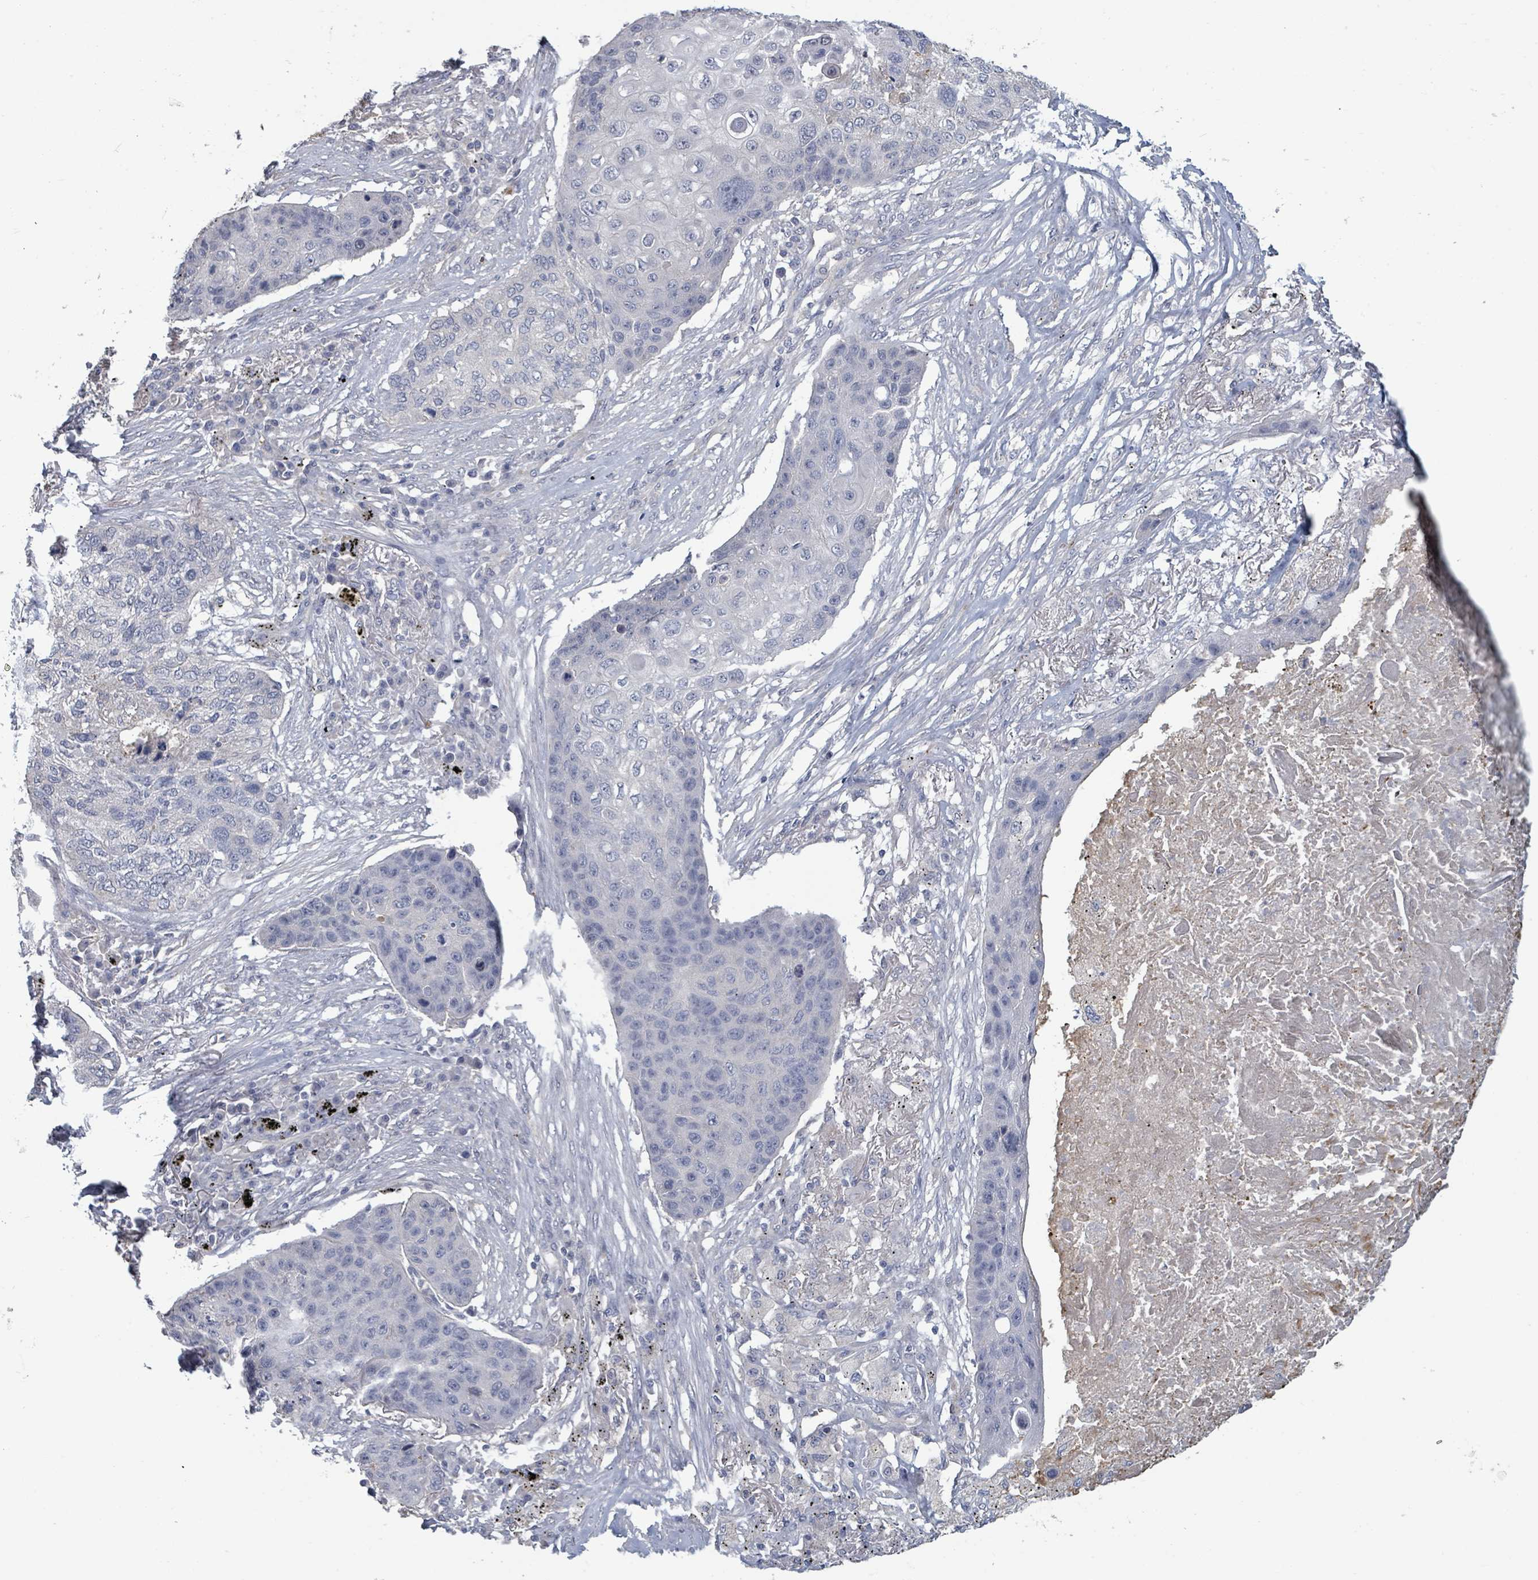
{"staining": {"intensity": "negative", "quantity": "none", "location": "none"}, "tissue": "lung cancer", "cell_type": "Tumor cells", "image_type": "cancer", "snomed": [{"axis": "morphology", "description": "Squamous cell carcinoma, NOS"}, {"axis": "topography", "description": "Lung"}], "caption": "This histopathology image is of lung squamous cell carcinoma stained with immunohistochemistry (IHC) to label a protein in brown with the nuclei are counter-stained blue. There is no positivity in tumor cells.", "gene": "PLAUR", "patient": {"sex": "female", "age": 63}}